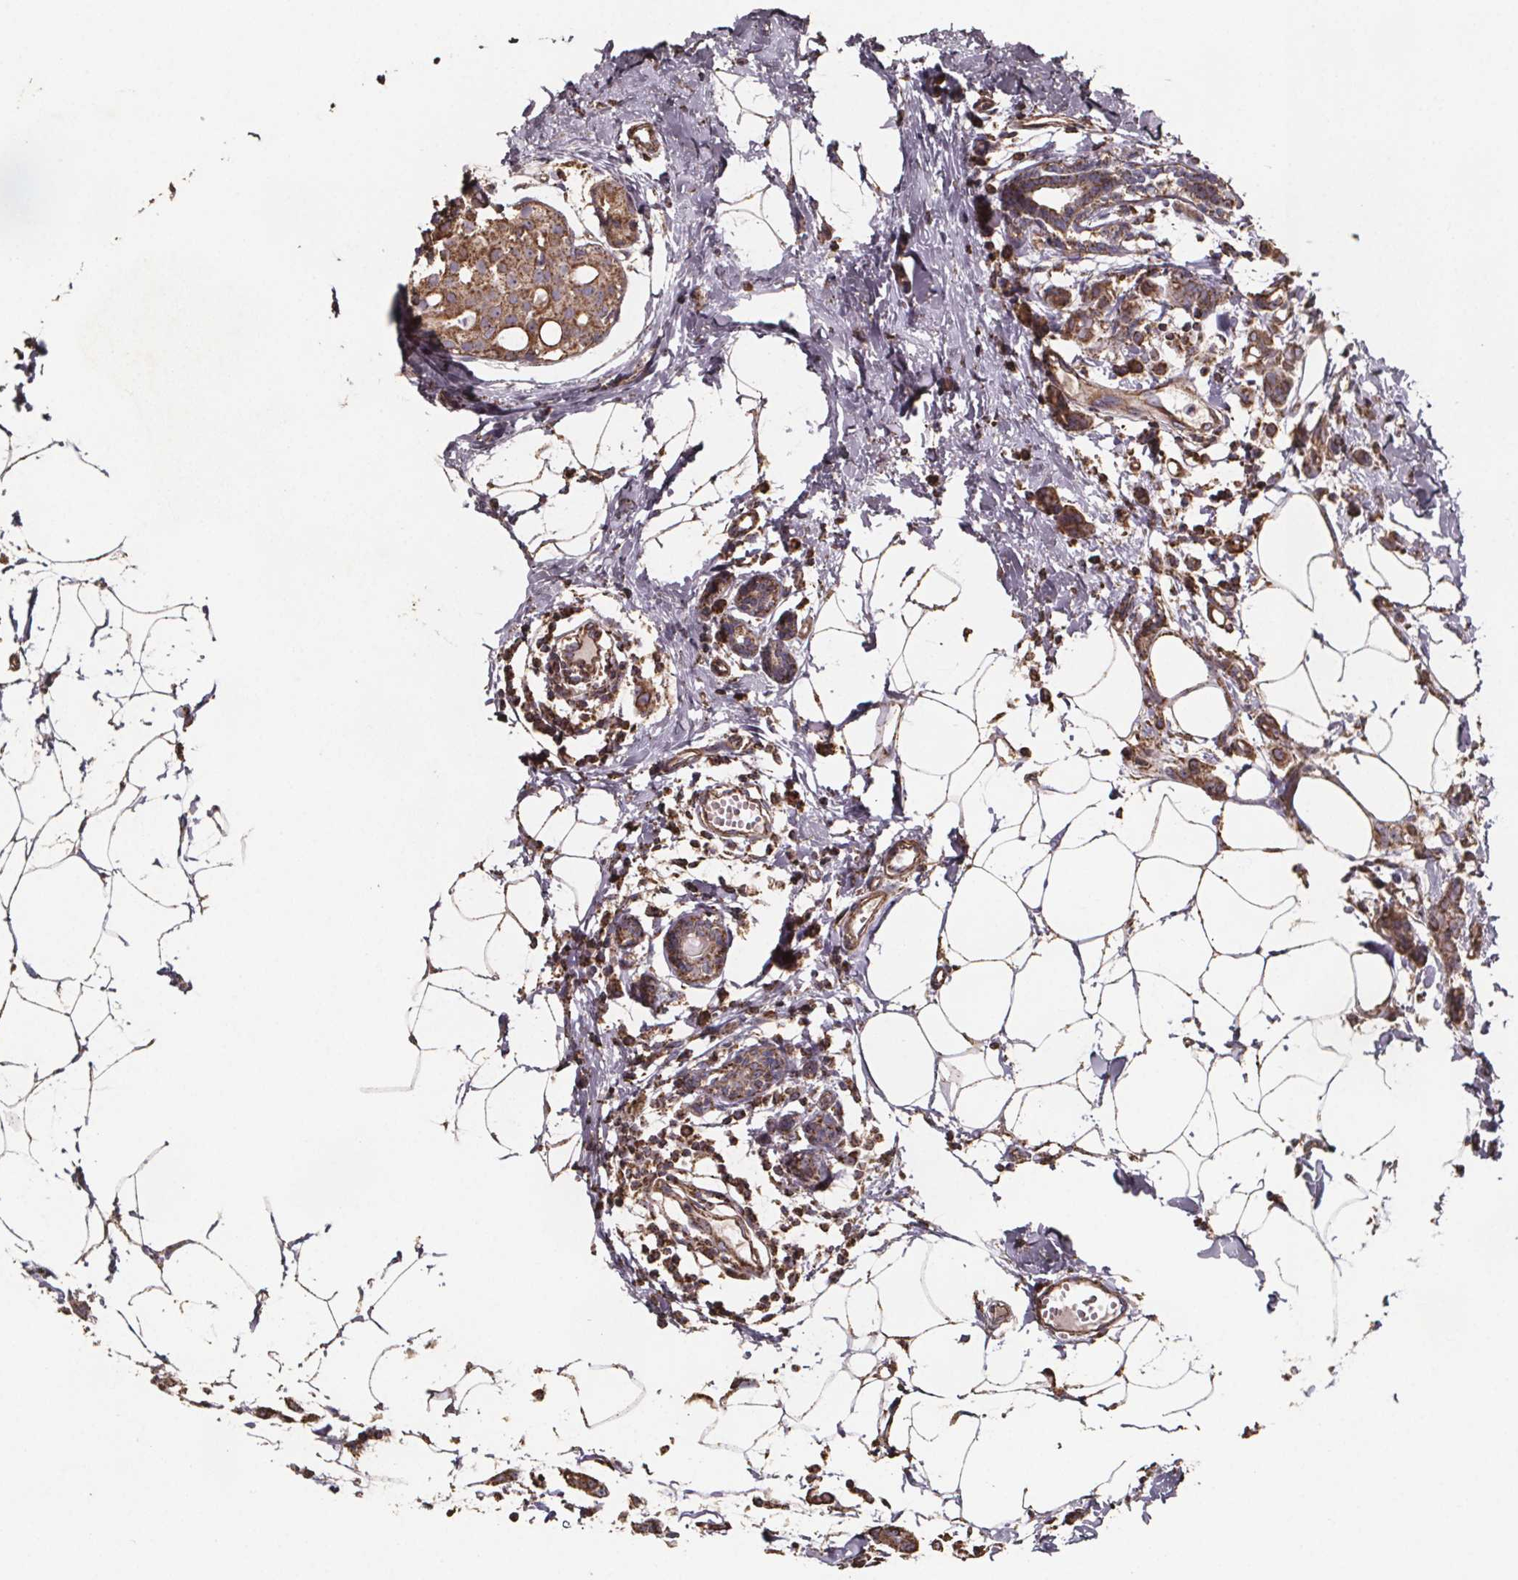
{"staining": {"intensity": "moderate", "quantity": ">75%", "location": "cytoplasmic/membranous"}, "tissue": "breast cancer", "cell_type": "Tumor cells", "image_type": "cancer", "snomed": [{"axis": "morphology", "description": "Duct carcinoma"}, {"axis": "topography", "description": "Breast"}], "caption": "Immunohistochemistry (DAB (3,3'-diaminobenzidine)) staining of human intraductal carcinoma (breast) exhibits moderate cytoplasmic/membranous protein staining in approximately >75% of tumor cells.", "gene": "SLC35D2", "patient": {"sex": "female", "age": 40}}